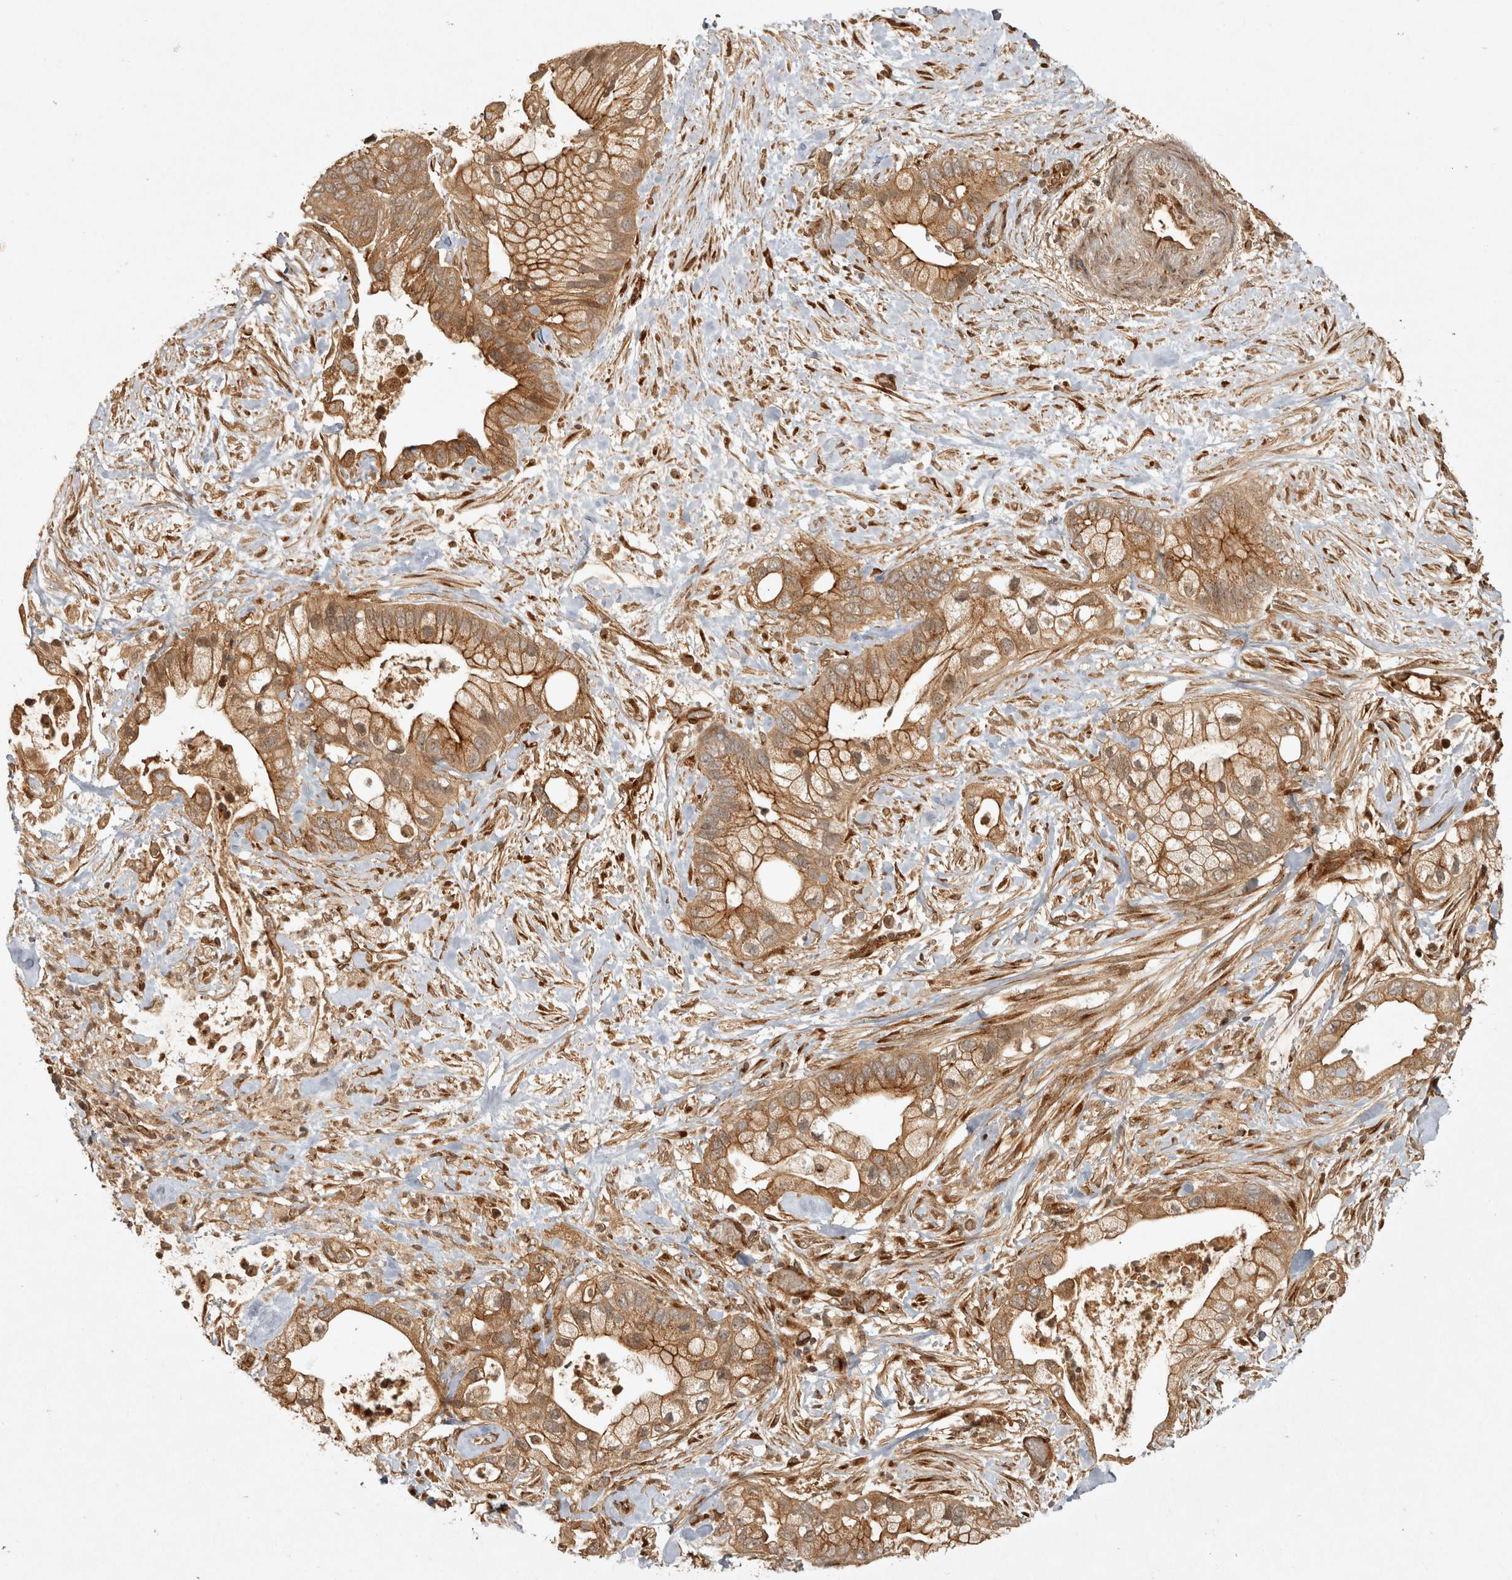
{"staining": {"intensity": "moderate", "quantity": ">75%", "location": "cytoplasmic/membranous"}, "tissue": "pancreatic cancer", "cell_type": "Tumor cells", "image_type": "cancer", "snomed": [{"axis": "morphology", "description": "Adenocarcinoma, NOS"}, {"axis": "topography", "description": "Pancreas"}], "caption": "A photomicrograph showing moderate cytoplasmic/membranous expression in approximately >75% of tumor cells in pancreatic cancer, as visualized by brown immunohistochemical staining.", "gene": "CAMSAP2", "patient": {"sex": "male", "age": 53}}